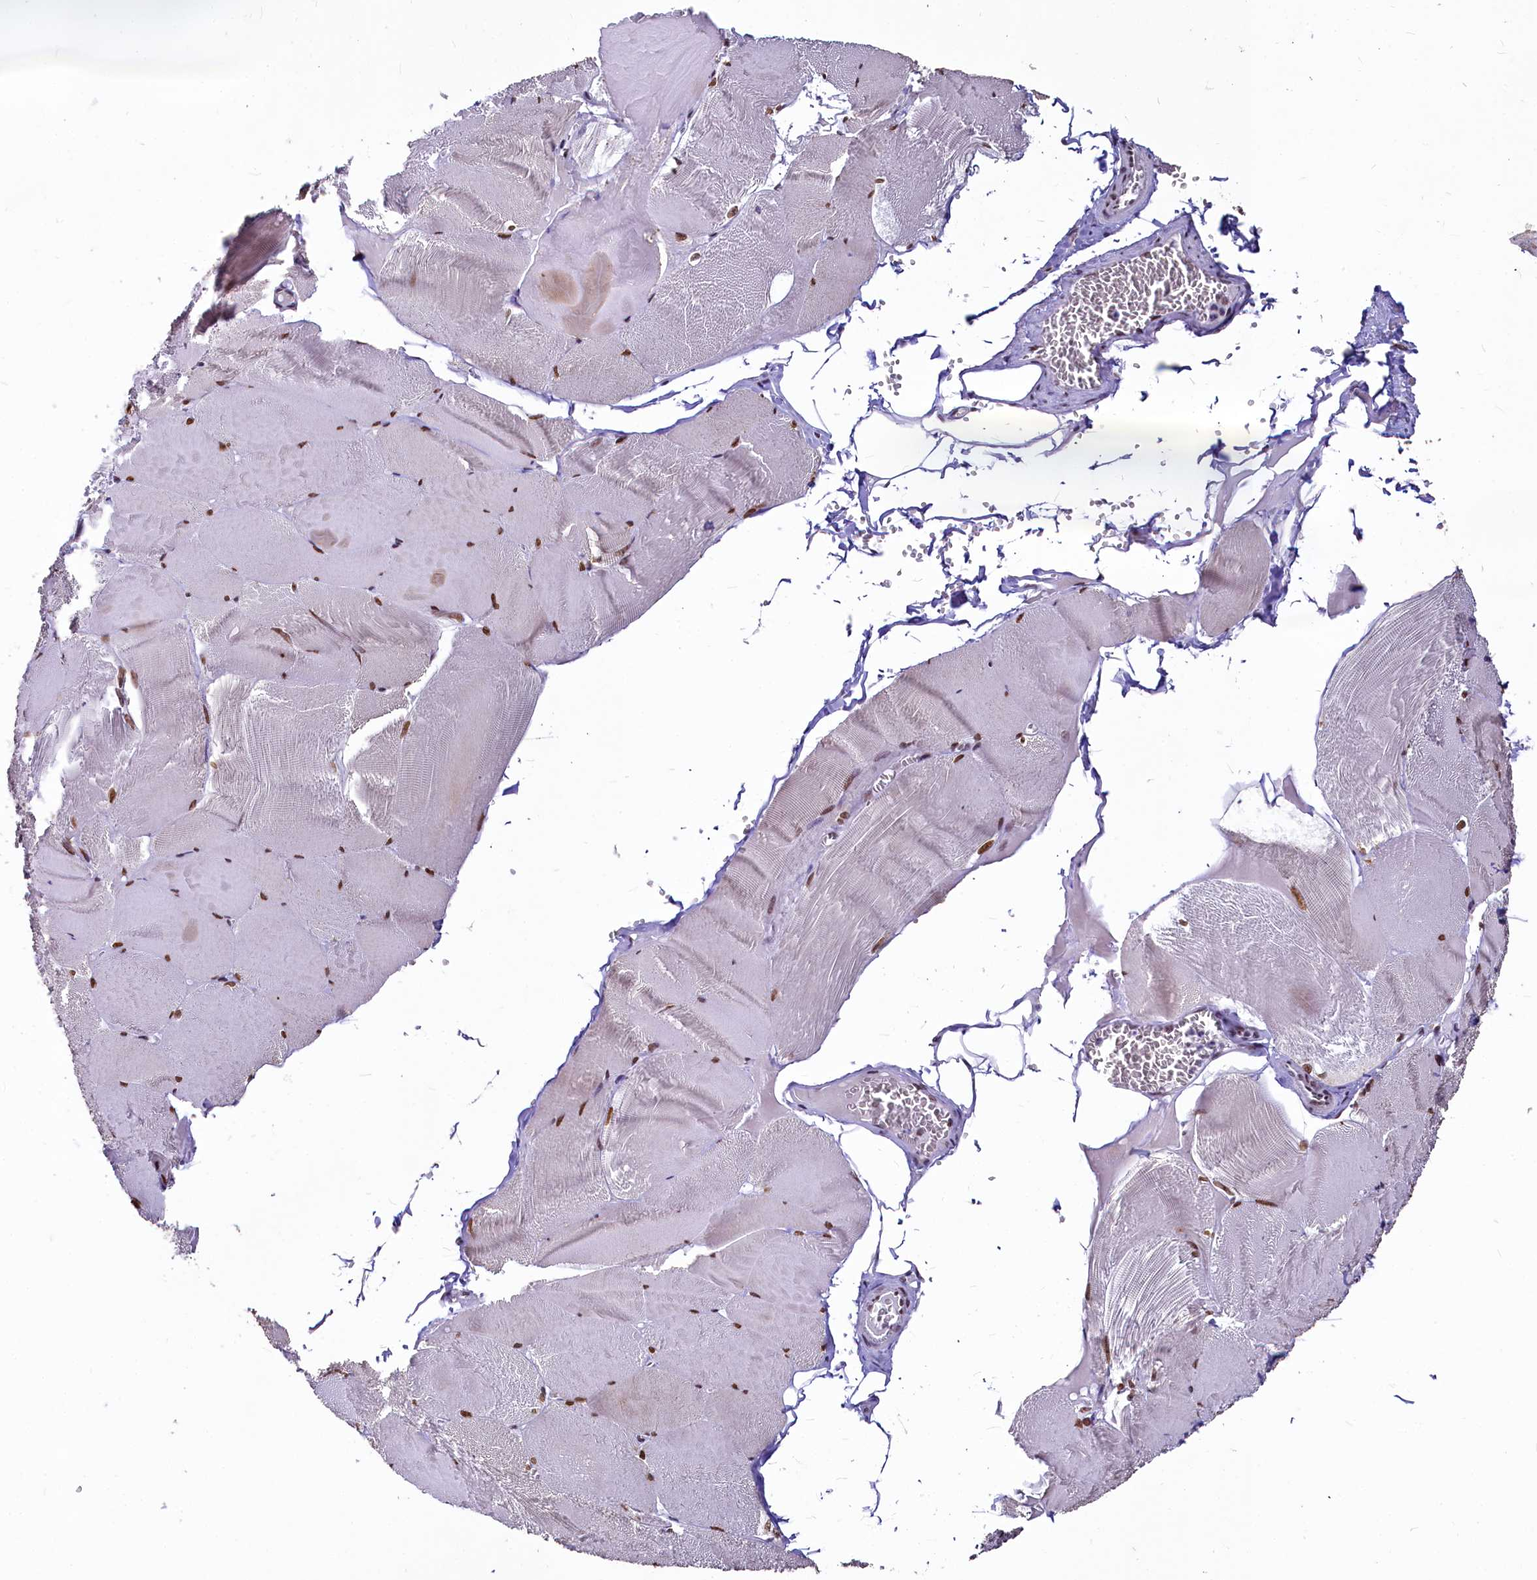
{"staining": {"intensity": "moderate", "quantity": ">75%", "location": "nuclear"}, "tissue": "skeletal muscle", "cell_type": "Myocytes", "image_type": "normal", "snomed": [{"axis": "morphology", "description": "Normal tissue, NOS"}, {"axis": "morphology", "description": "Basal cell carcinoma"}, {"axis": "topography", "description": "Skeletal muscle"}], "caption": "An immunohistochemistry photomicrograph of unremarkable tissue is shown. Protein staining in brown highlights moderate nuclear positivity in skeletal muscle within myocytes.", "gene": "PARPBP", "patient": {"sex": "female", "age": 64}}